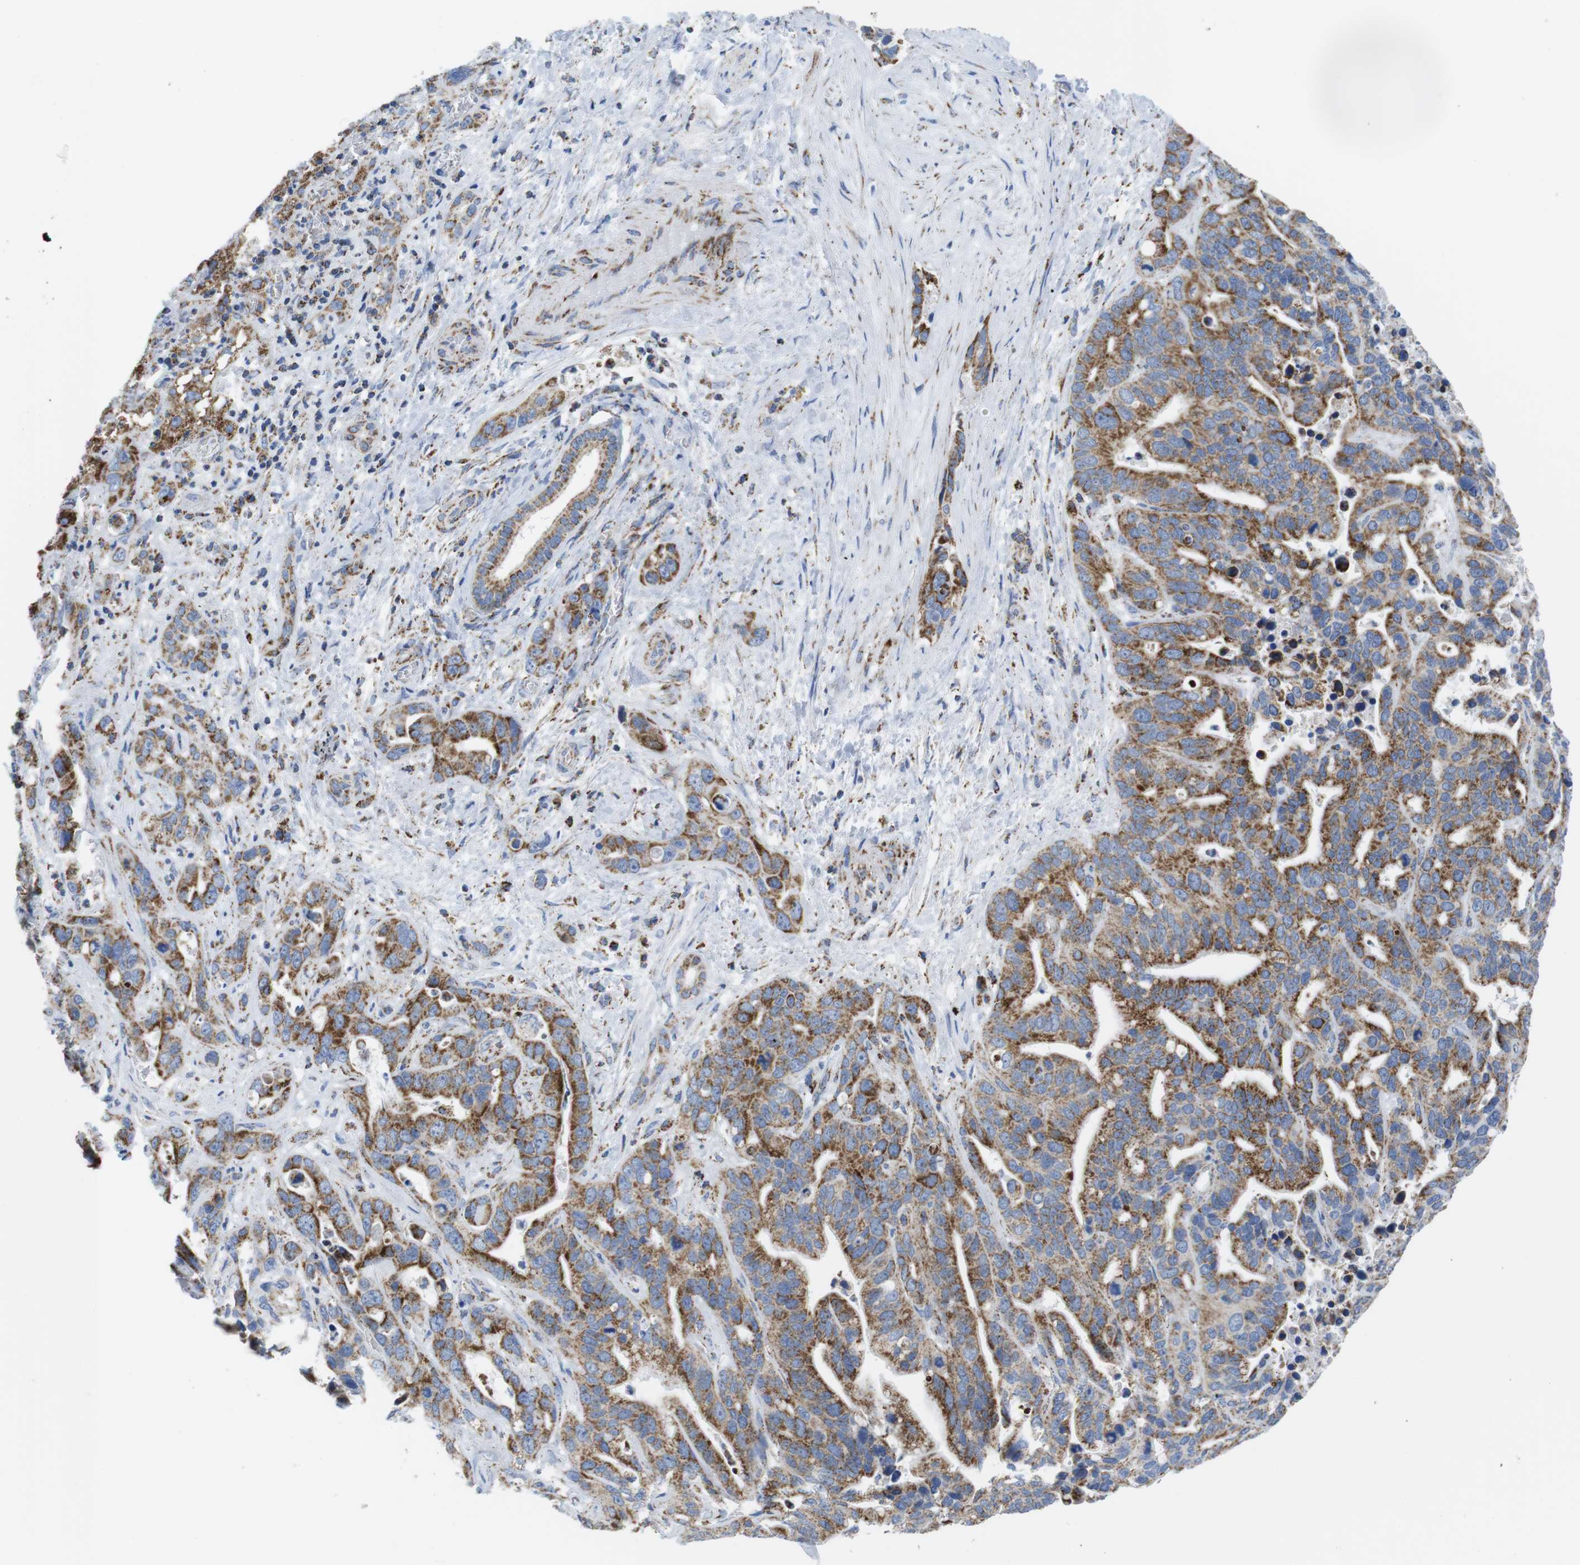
{"staining": {"intensity": "moderate", "quantity": ">75%", "location": "cytoplasmic/membranous"}, "tissue": "liver cancer", "cell_type": "Tumor cells", "image_type": "cancer", "snomed": [{"axis": "morphology", "description": "Cholangiocarcinoma"}, {"axis": "topography", "description": "Liver"}], "caption": "Immunohistochemistry (IHC) image of neoplastic tissue: human liver cancer stained using immunohistochemistry shows medium levels of moderate protein expression localized specifically in the cytoplasmic/membranous of tumor cells, appearing as a cytoplasmic/membranous brown color.", "gene": "ATP5PO", "patient": {"sex": "female", "age": 65}}